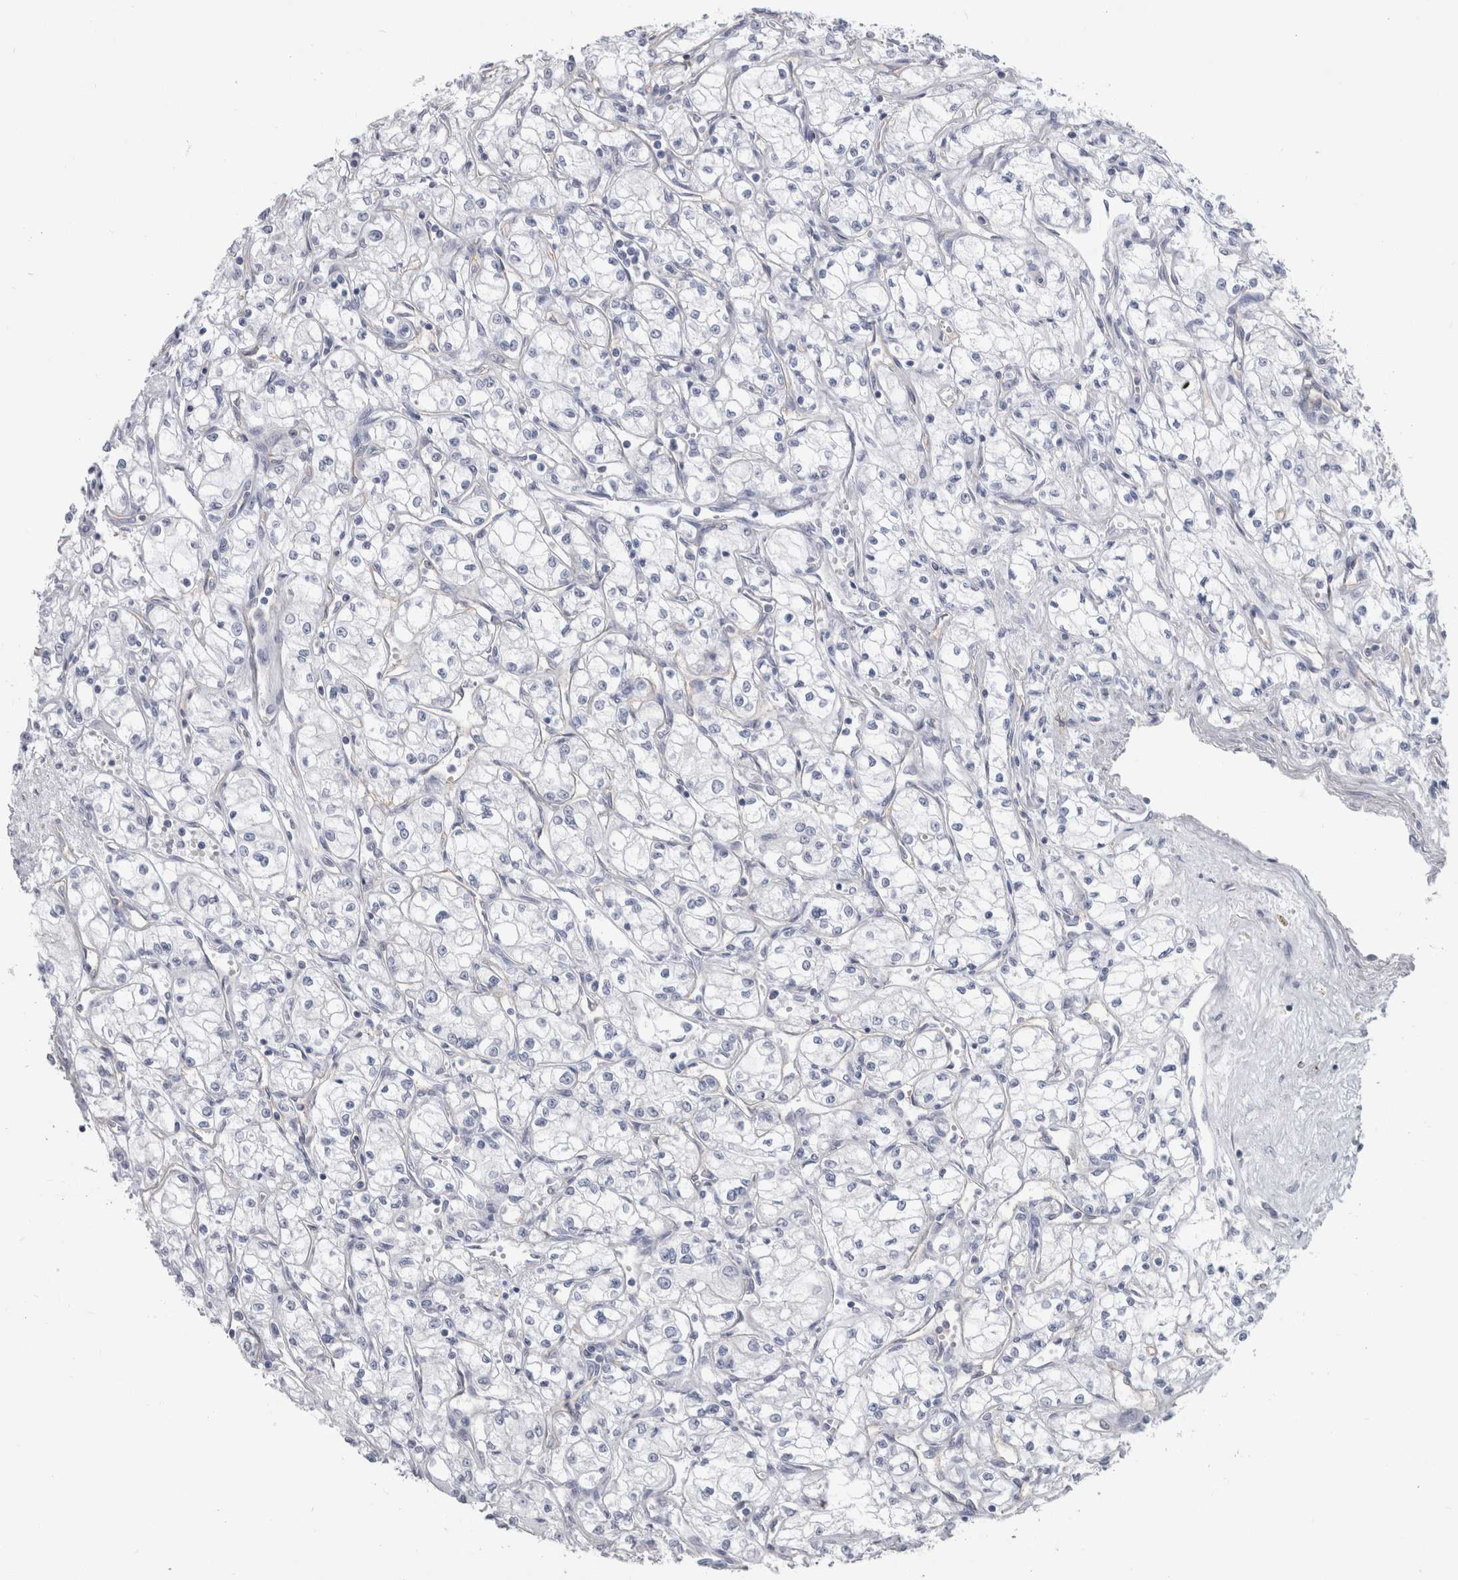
{"staining": {"intensity": "negative", "quantity": "none", "location": "none"}, "tissue": "renal cancer", "cell_type": "Tumor cells", "image_type": "cancer", "snomed": [{"axis": "morphology", "description": "Normal tissue, NOS"}, {"axis": "morphology", "description": "Adenocarcinoma, NOS"}, {"axis": "topography", "description": "Kidney"}], "caption": "High power microscopy photomicrograph of an immunohistochemistry micrograph of adenocarcinoma (renal), revealing no significant expression in tumor cells. (DAB IHC, high magnification).", "gene": "CDH17", "patient": {"sex": "male", "age": 59}}